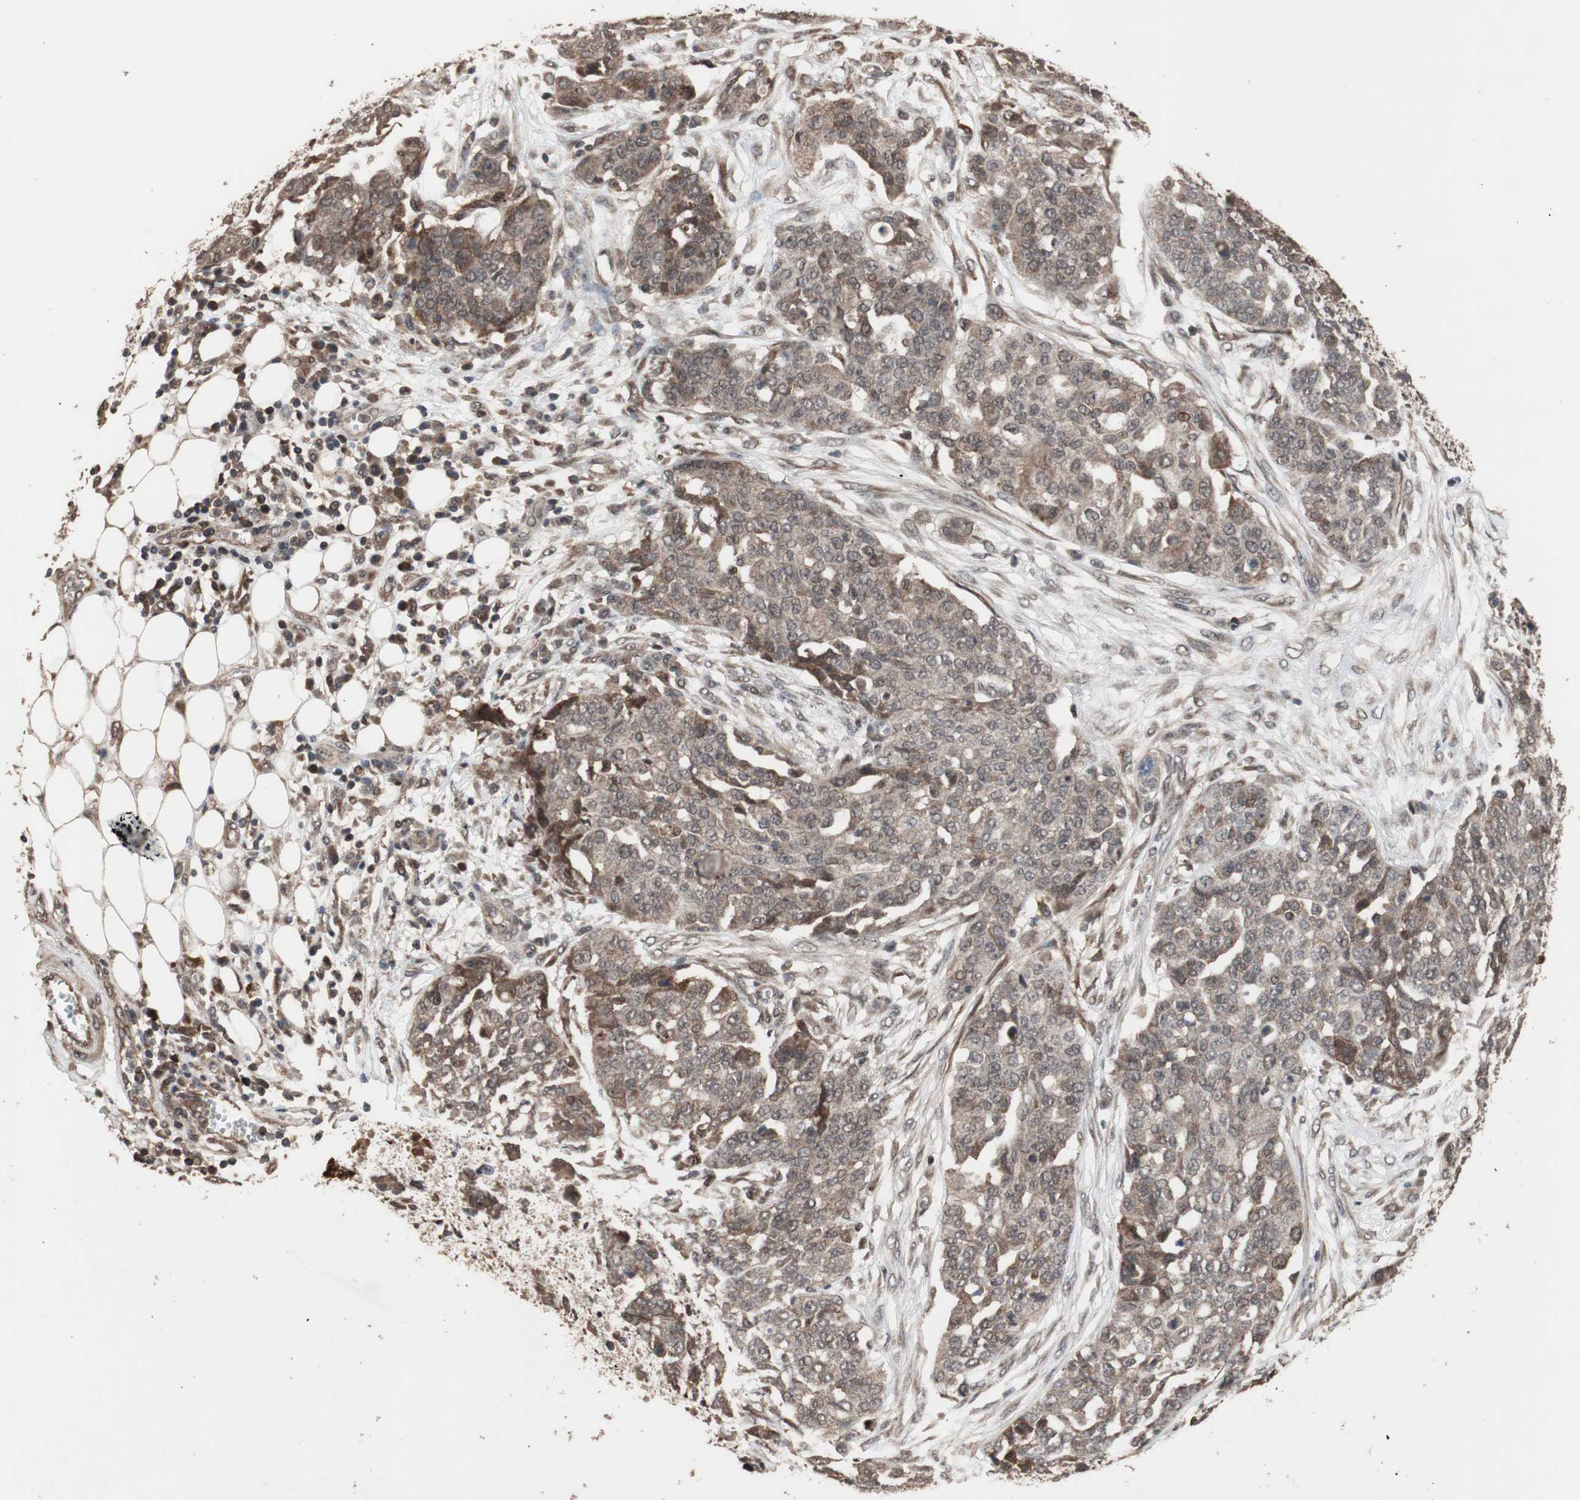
{"staining": {"intensity": "moderate", "quantity": ">75%", "location": "cytoplasmic/membranous"}, "tissue": "ovarian cancer", "cell_type": "Tumor cells", "image_type": "cancer", "snomed": [{"axis": "morphology", "description": "Cystadenocarcinoma, serous, NOS"}, {"axis": "topography", "description": "Soft tissue"}, {"axis": "topography", "description": "Ovary"}], "caption": "High-power microscopy captured an IHC histopathology image of ovarian serous cystadenocarcinoma, revealing moderate cytoplasmic/membranous positivity in about >75% of tumor cells.", "gene": "KANSL1", "patient": {"sex": "female", "age": 57}}